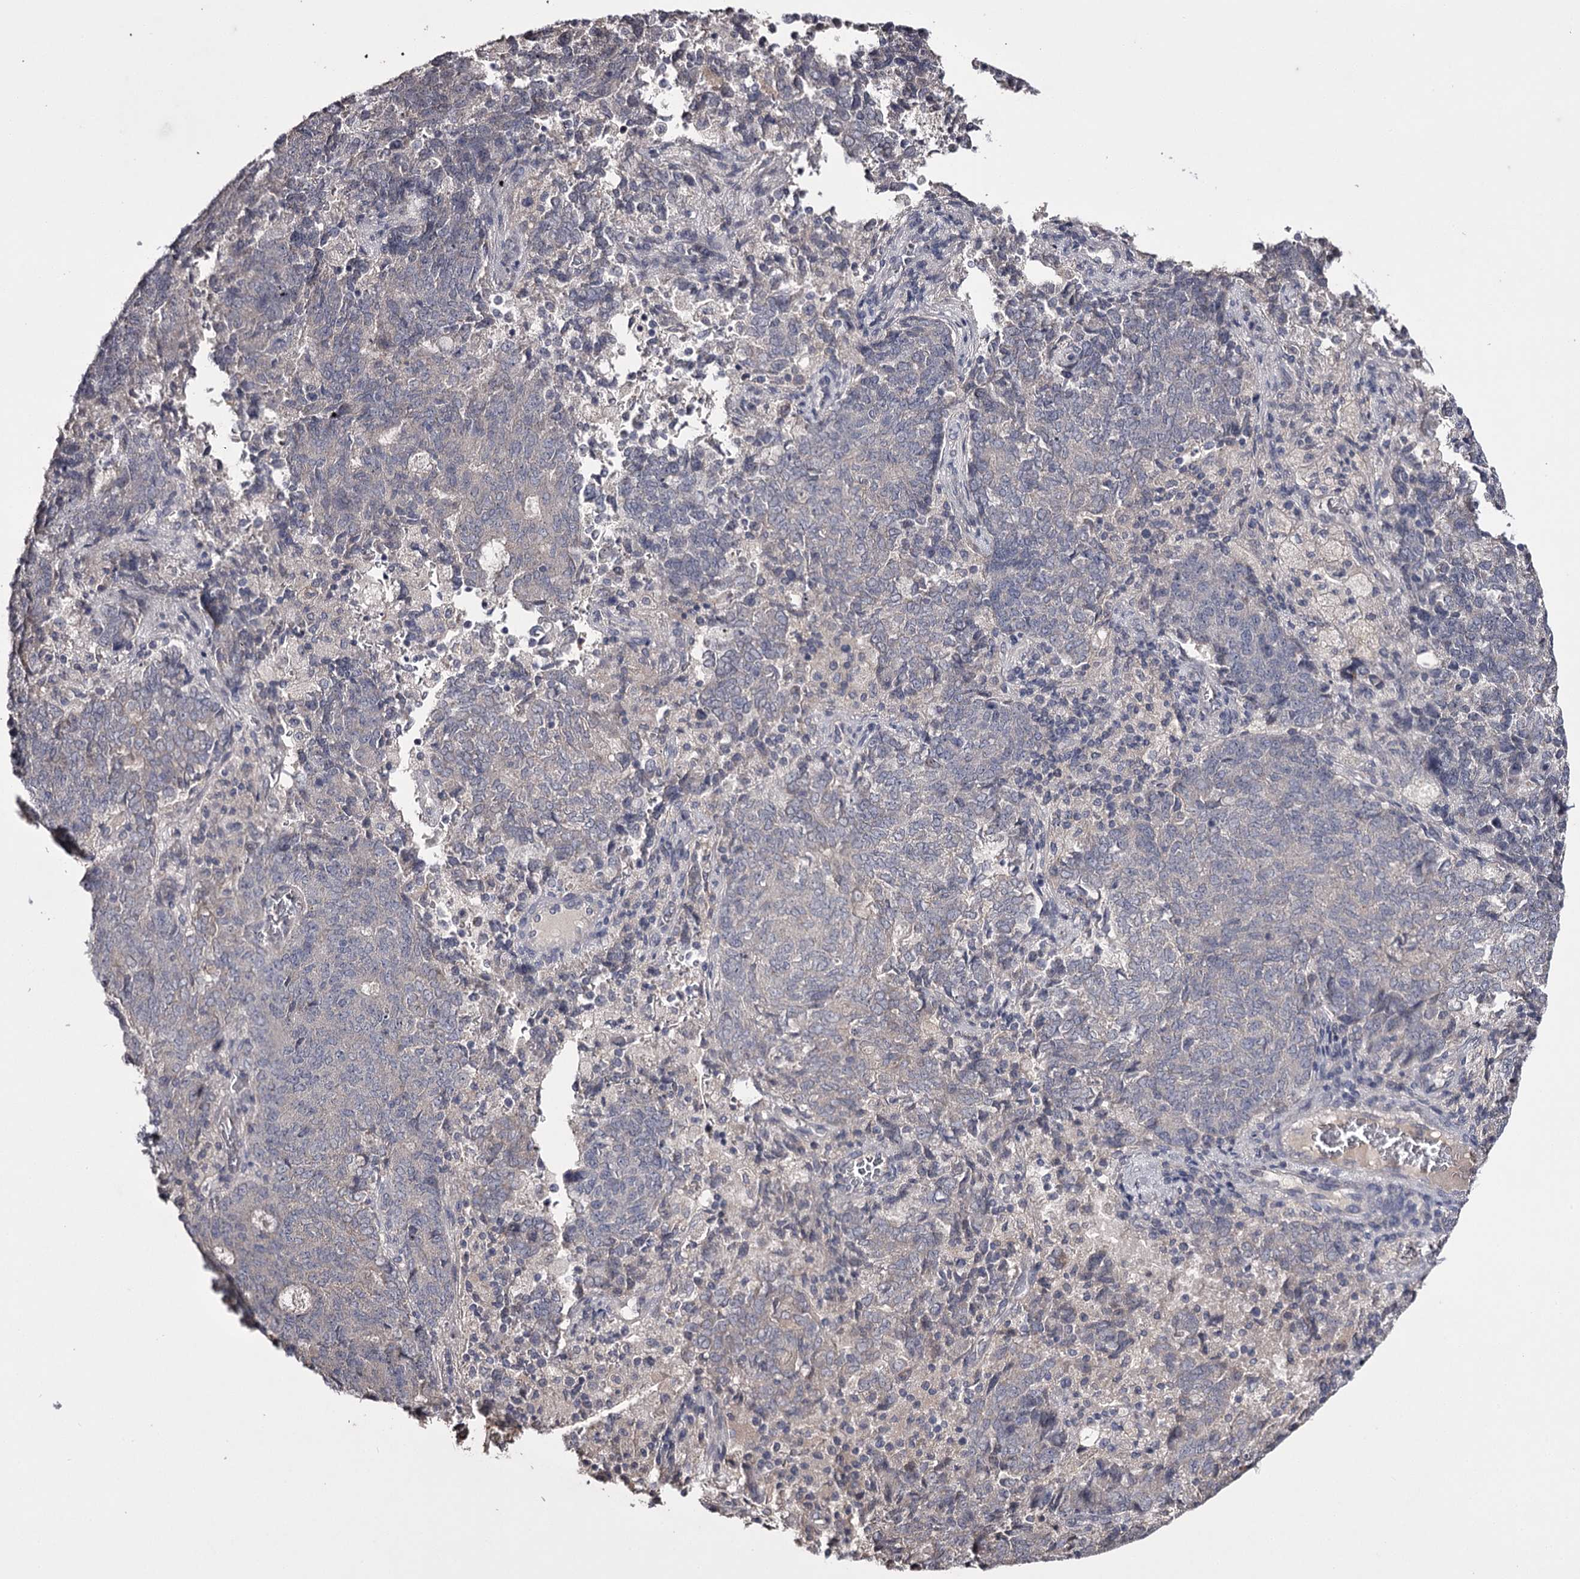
{"staining": {"intensity": "negative", "quantity": "none", "location": "none"}, "tissue": "endometrial cancer", "cell_type": "Tumor cells", "image_type": "cancer", "snomed": [{"axis": "morphology", "description": "Adenocarcinoma, NOS"}, {"axis": "topography", "description": "Endometrium"}], "caption": "High magnification brightfield microscopy of endometrial cancer stained with DAB (brown) and counterstained with hematoxylin (blue): tumor cells show no significant staining.", "gene": "PRM2", "patient": {"sex": "female", "age": 80}}